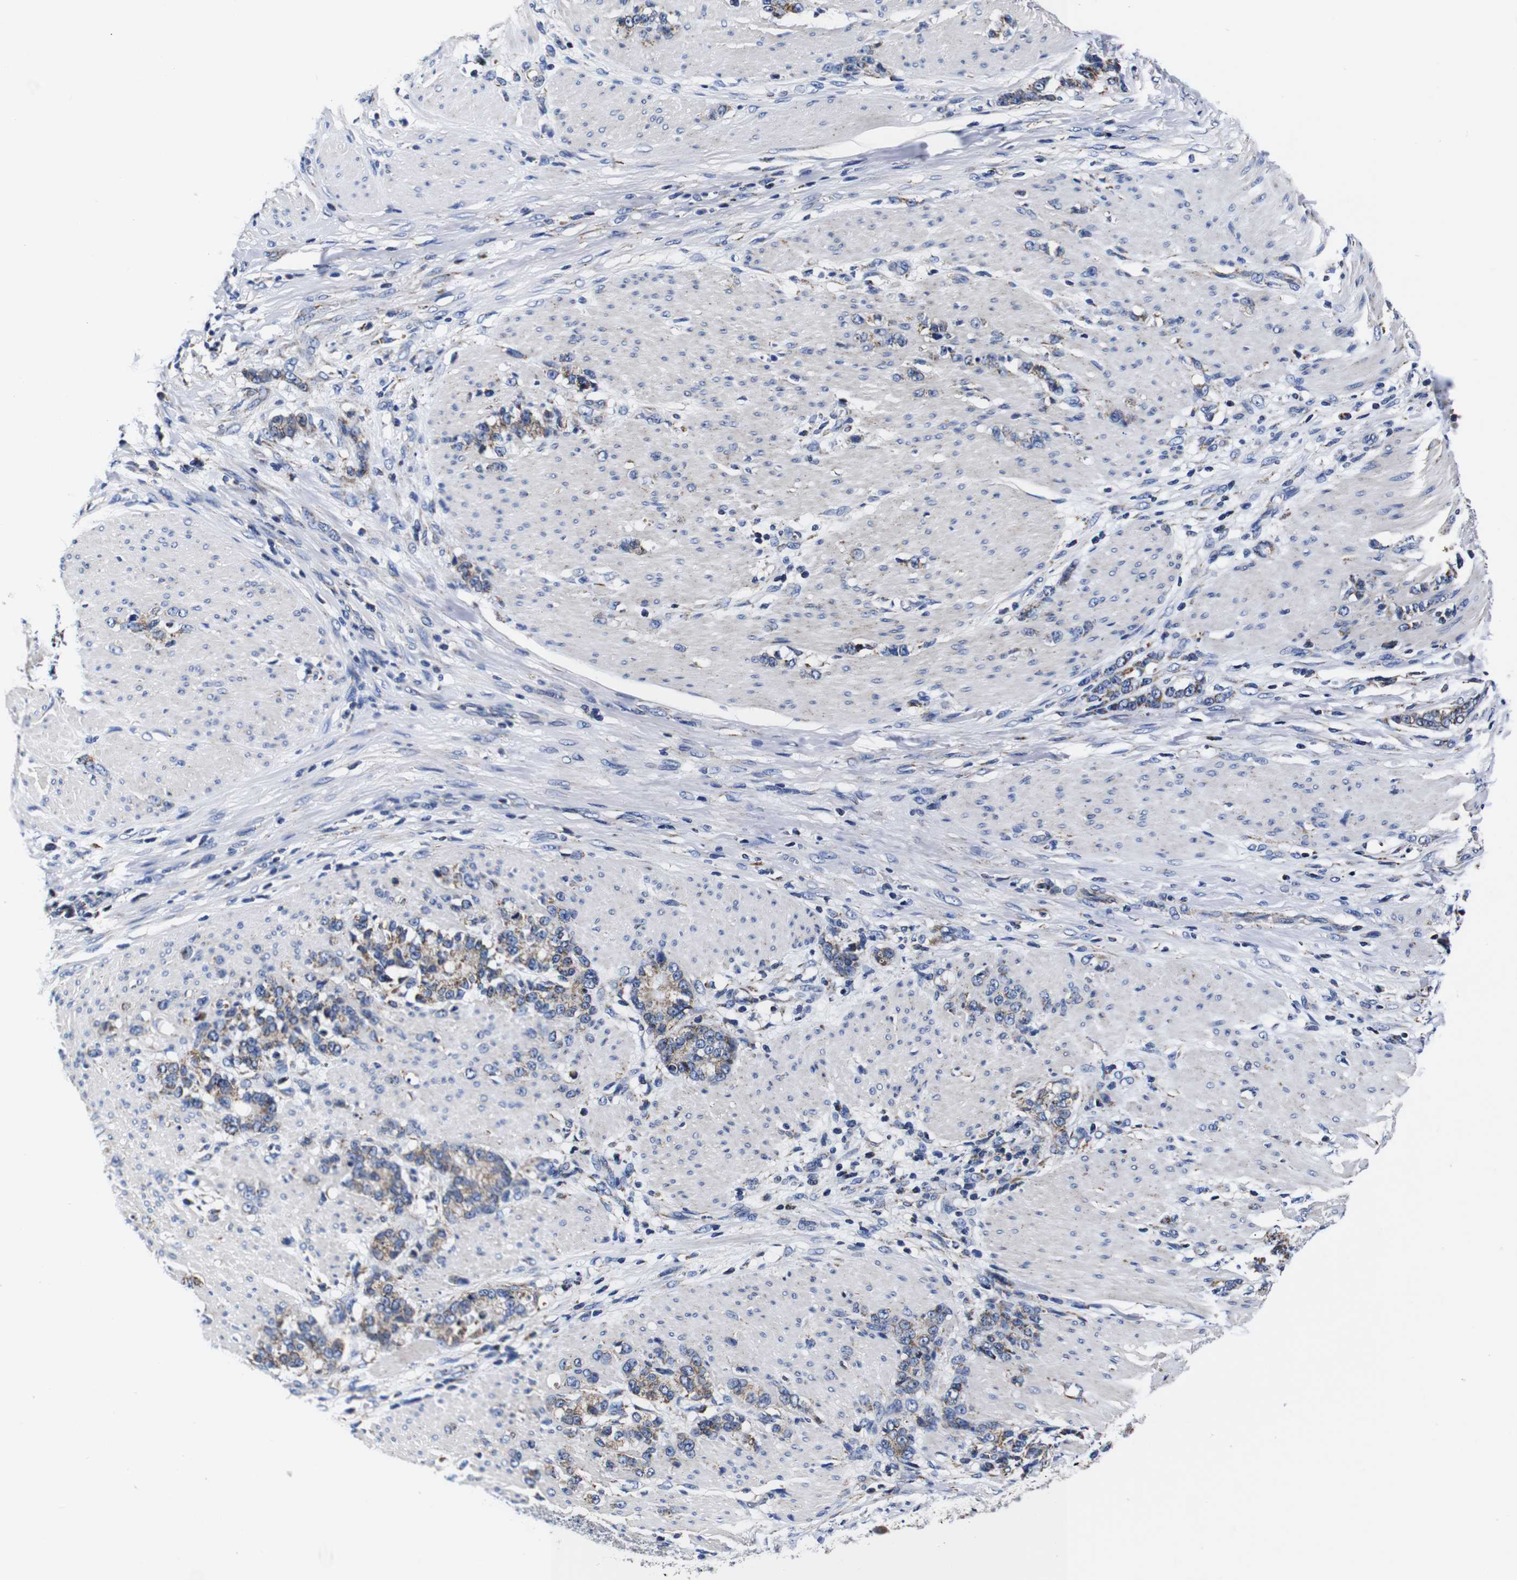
{"staining": {"intensity": "moderate", "quantity": ">75%", "location": "cytoplasmic/membranous"}, "tissue": "stomach cancer", "cell_type": "Tumor cells", "image_type": "cancer", "snomed": [{"axis": "morphology", "description": "Adenocarcinoma, NOS"}, {"axis": "topography", "description": "Stomach, lower"}], "caption": "Immunohistochemistry (DAB) staining of human stomach cancer shows moderate cytoplasmic/membranous protein staining in approximately >75% of tumor cells.", "gene": "FKBP9", "patient": {"sex": "male", "age": 88}}